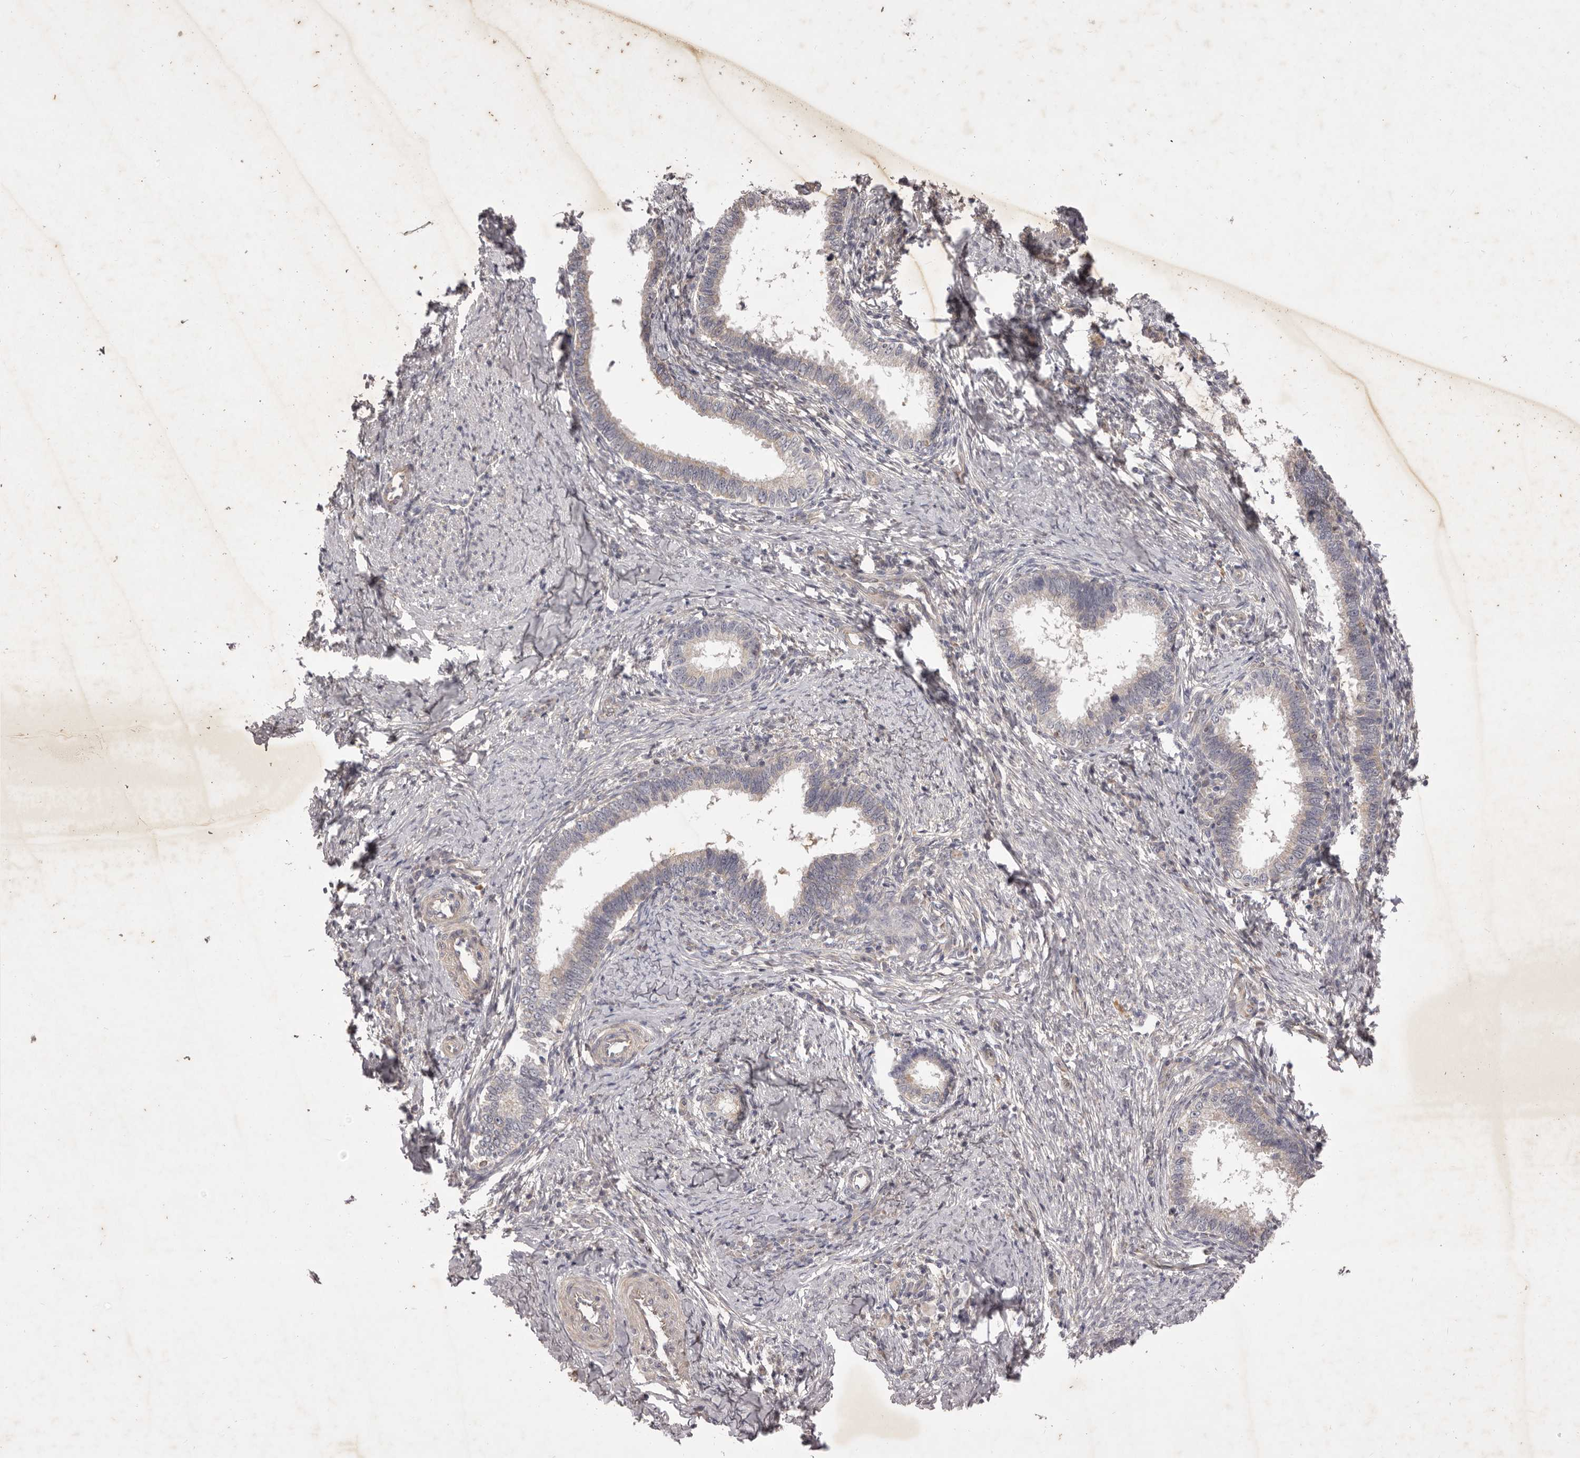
{"staining": {"intensity": "negative", "quantity": "none", "location": "none"}, "tissue": "cervical cancer", "cell_type": "Tumor cells", "image_type": "cancer", "snomed": [{"axis": "morphology", "description": "Adenocarcinoma, NOS"}, {"axis": "topography", "description": "Cervix"}], "caption": "A micrograph of human cervical adenocarcinoma is negative for staining in tumor cells.", "gene": "PNRC1", "patient": {"sex": "female", "age": 36}}